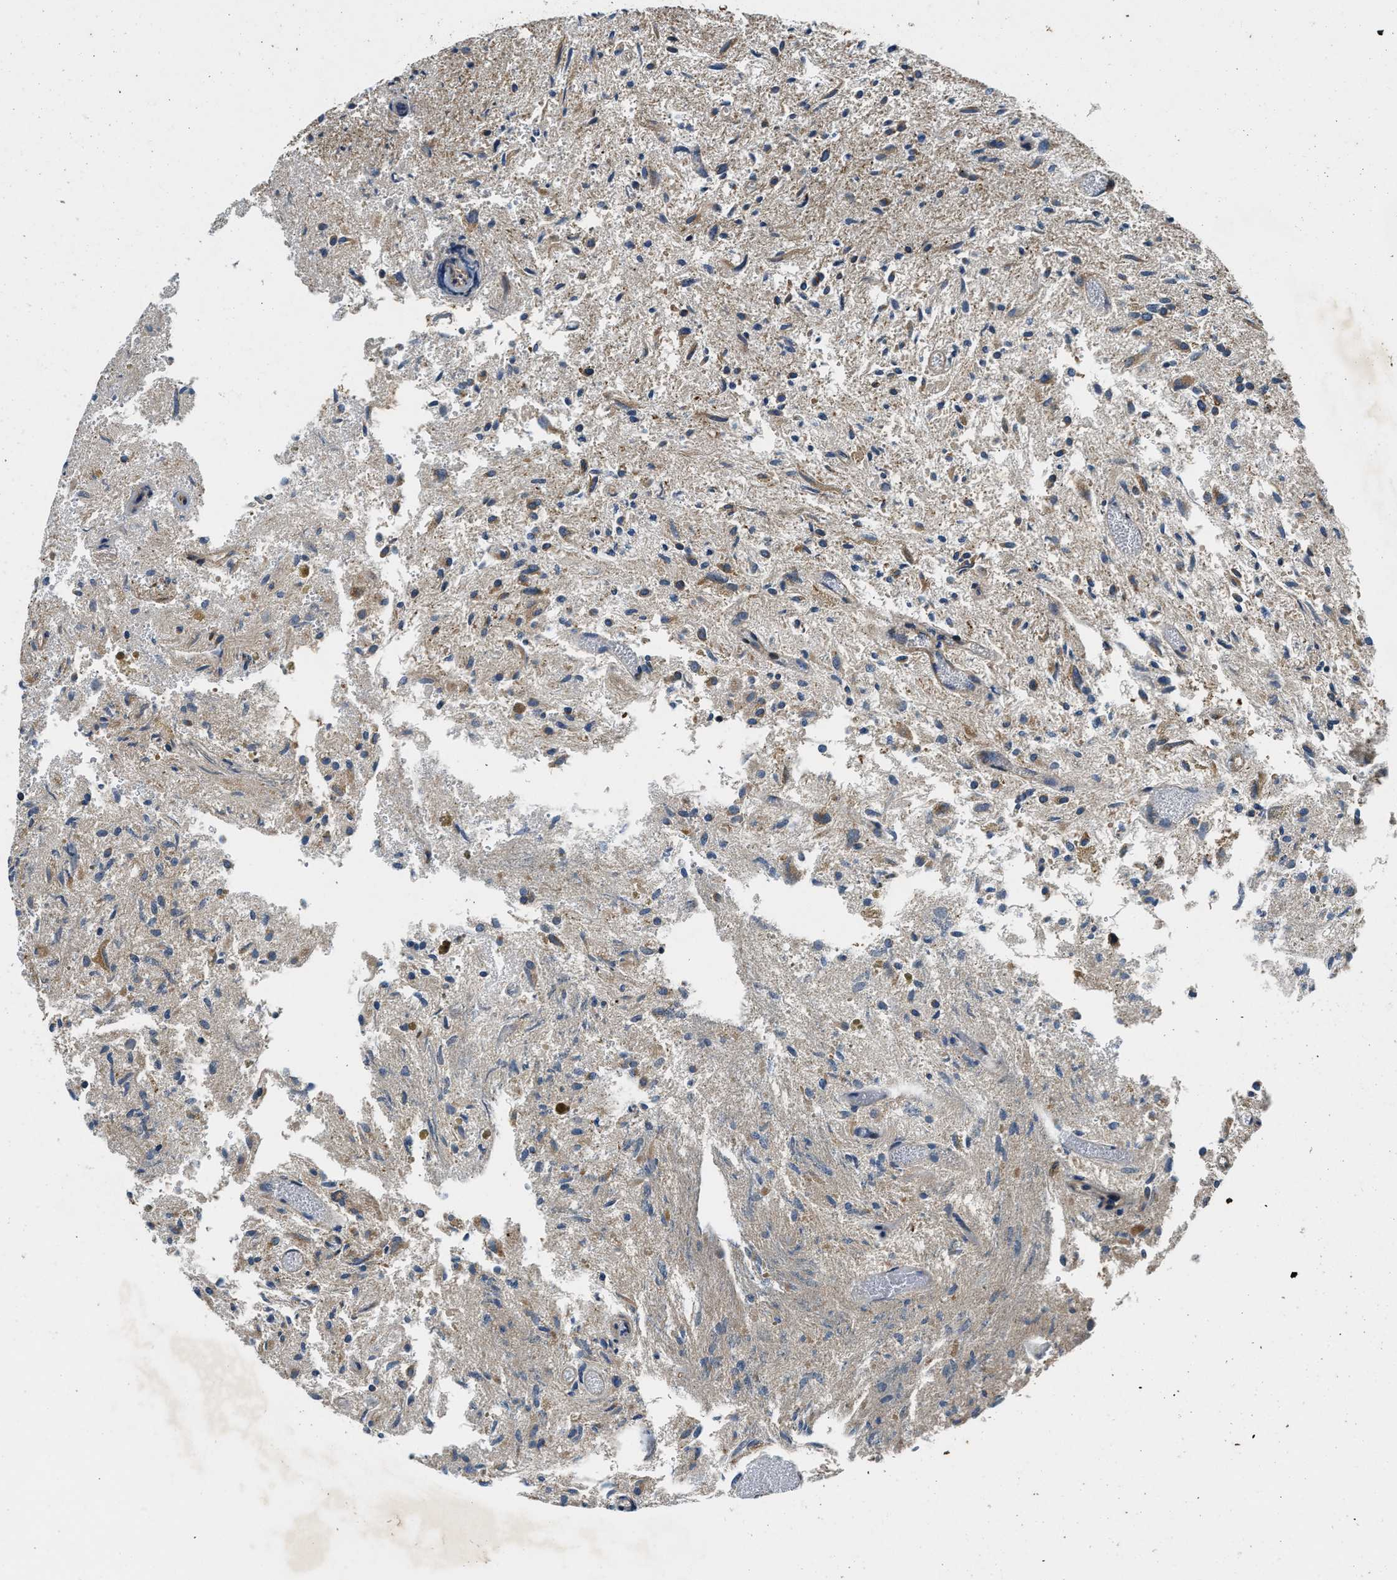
{"staining": {"intensity": "moderate", "quantity": "<25%", "location": "cytoplasmic/membranous"}, "tissue": "glioma", "cell_type": "Tumor cells", "image_type": "cancer", "snomed": [{"axis": "morphology", "description": "Glioma, malignant, High grade"}, {"axis": "topography", "description": "Brain"}], "caption": "Immunohistochemical staining of malignant glioma (high-grade) shows low levels of moderate cytoplasmic/membranous protein staining in approximately <25% of tumor cells.", "gene": "PNPLA8", "patient": {"sex": "female", "age": 59}}